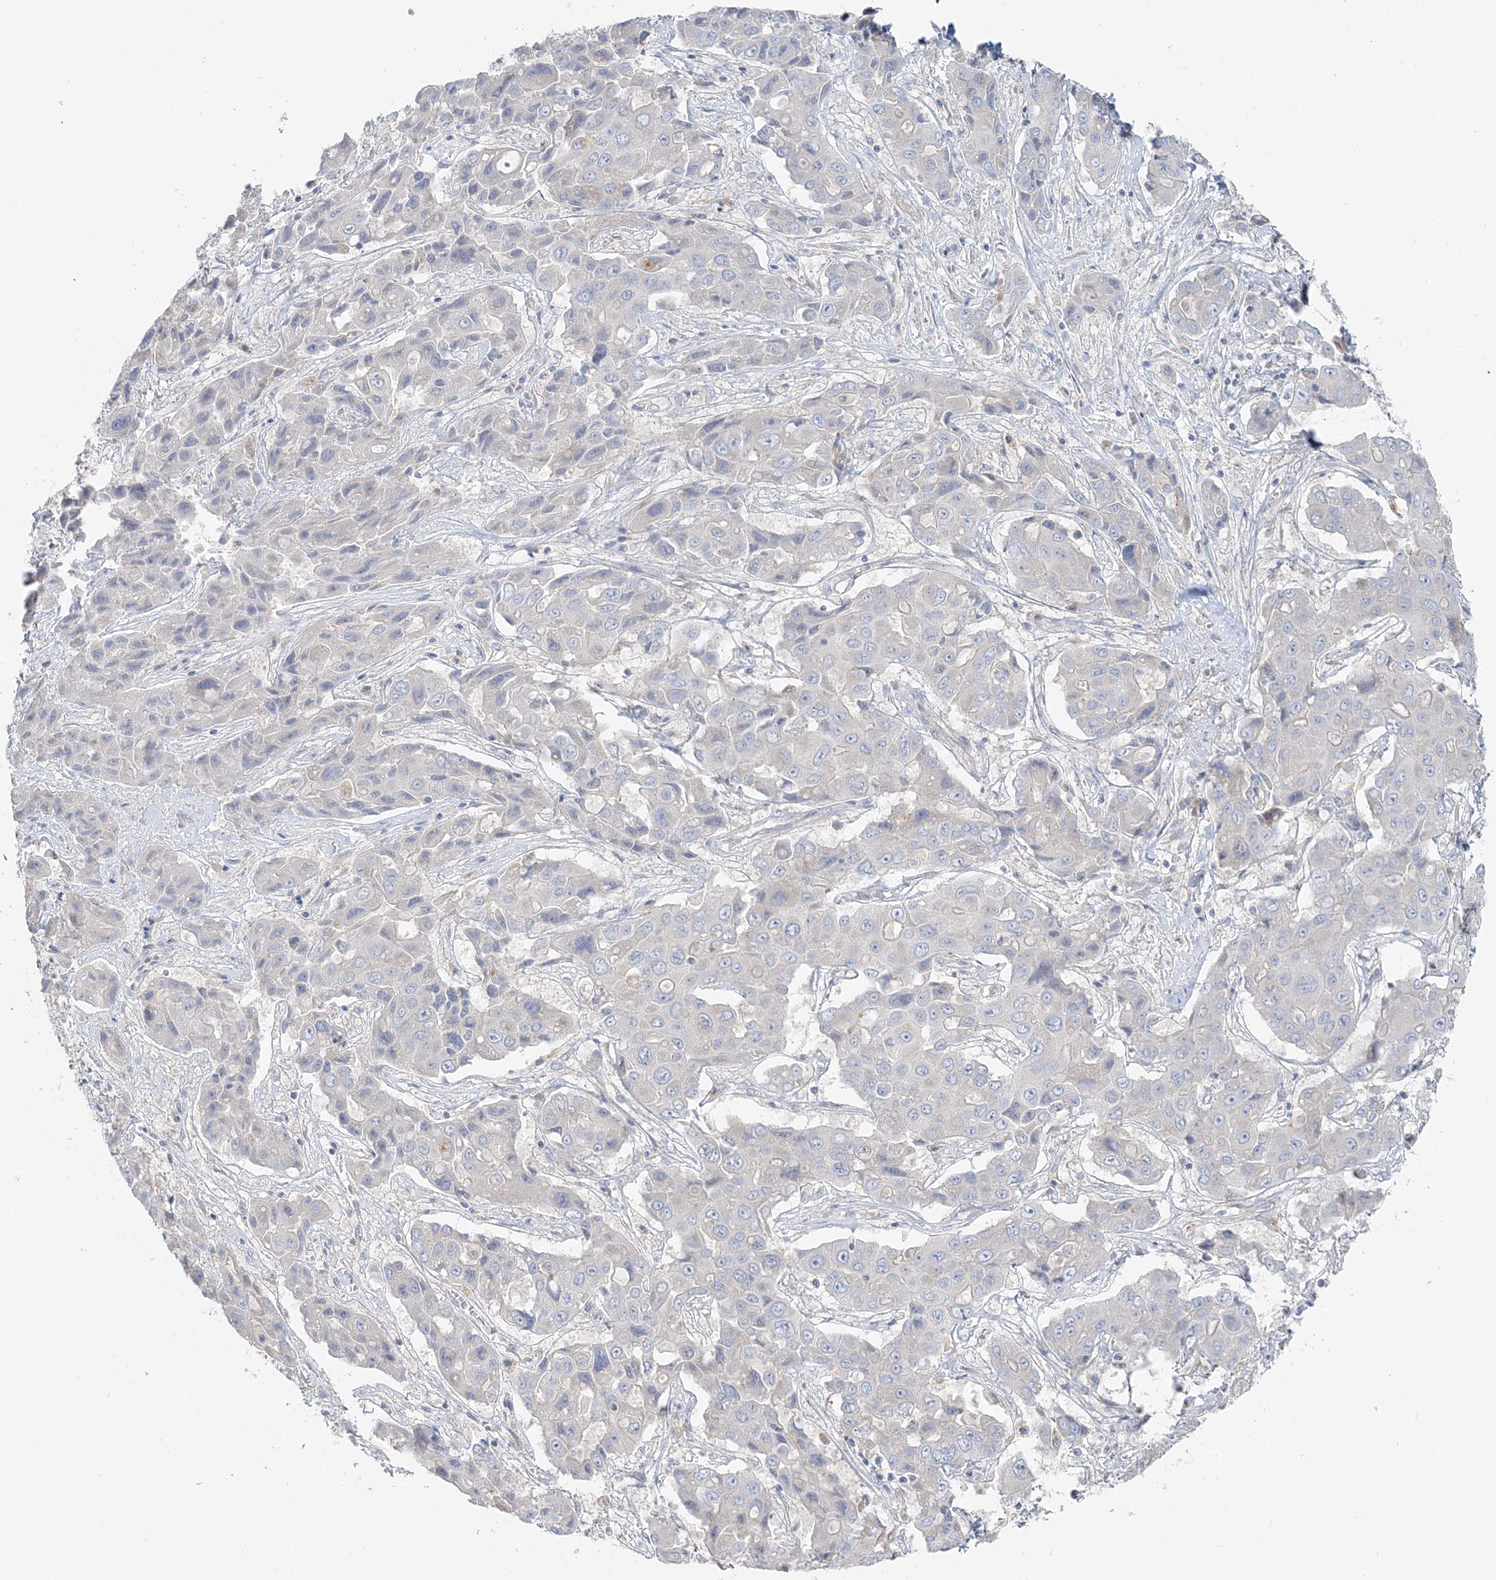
{"staining": {"intensity": "negative", "quantity": "none", "location": "none"}, "tissue": "liver cancer", "cell_type": "Tumor cells", "image_type": "cancer", "snomed": [{"axis": "morphology", "description": "Cholangiocarcinoma"}, {"axis": "topography", "description": "Liver"}], "caption": "The immunohistochemistry (IHC) histopathology image has no significant positivity in tumor cells of liver cancer (cholangiocarcinoma) tissue.", "gene": "TBC1D5", "patient": {"sex": "male", "age": 67}}